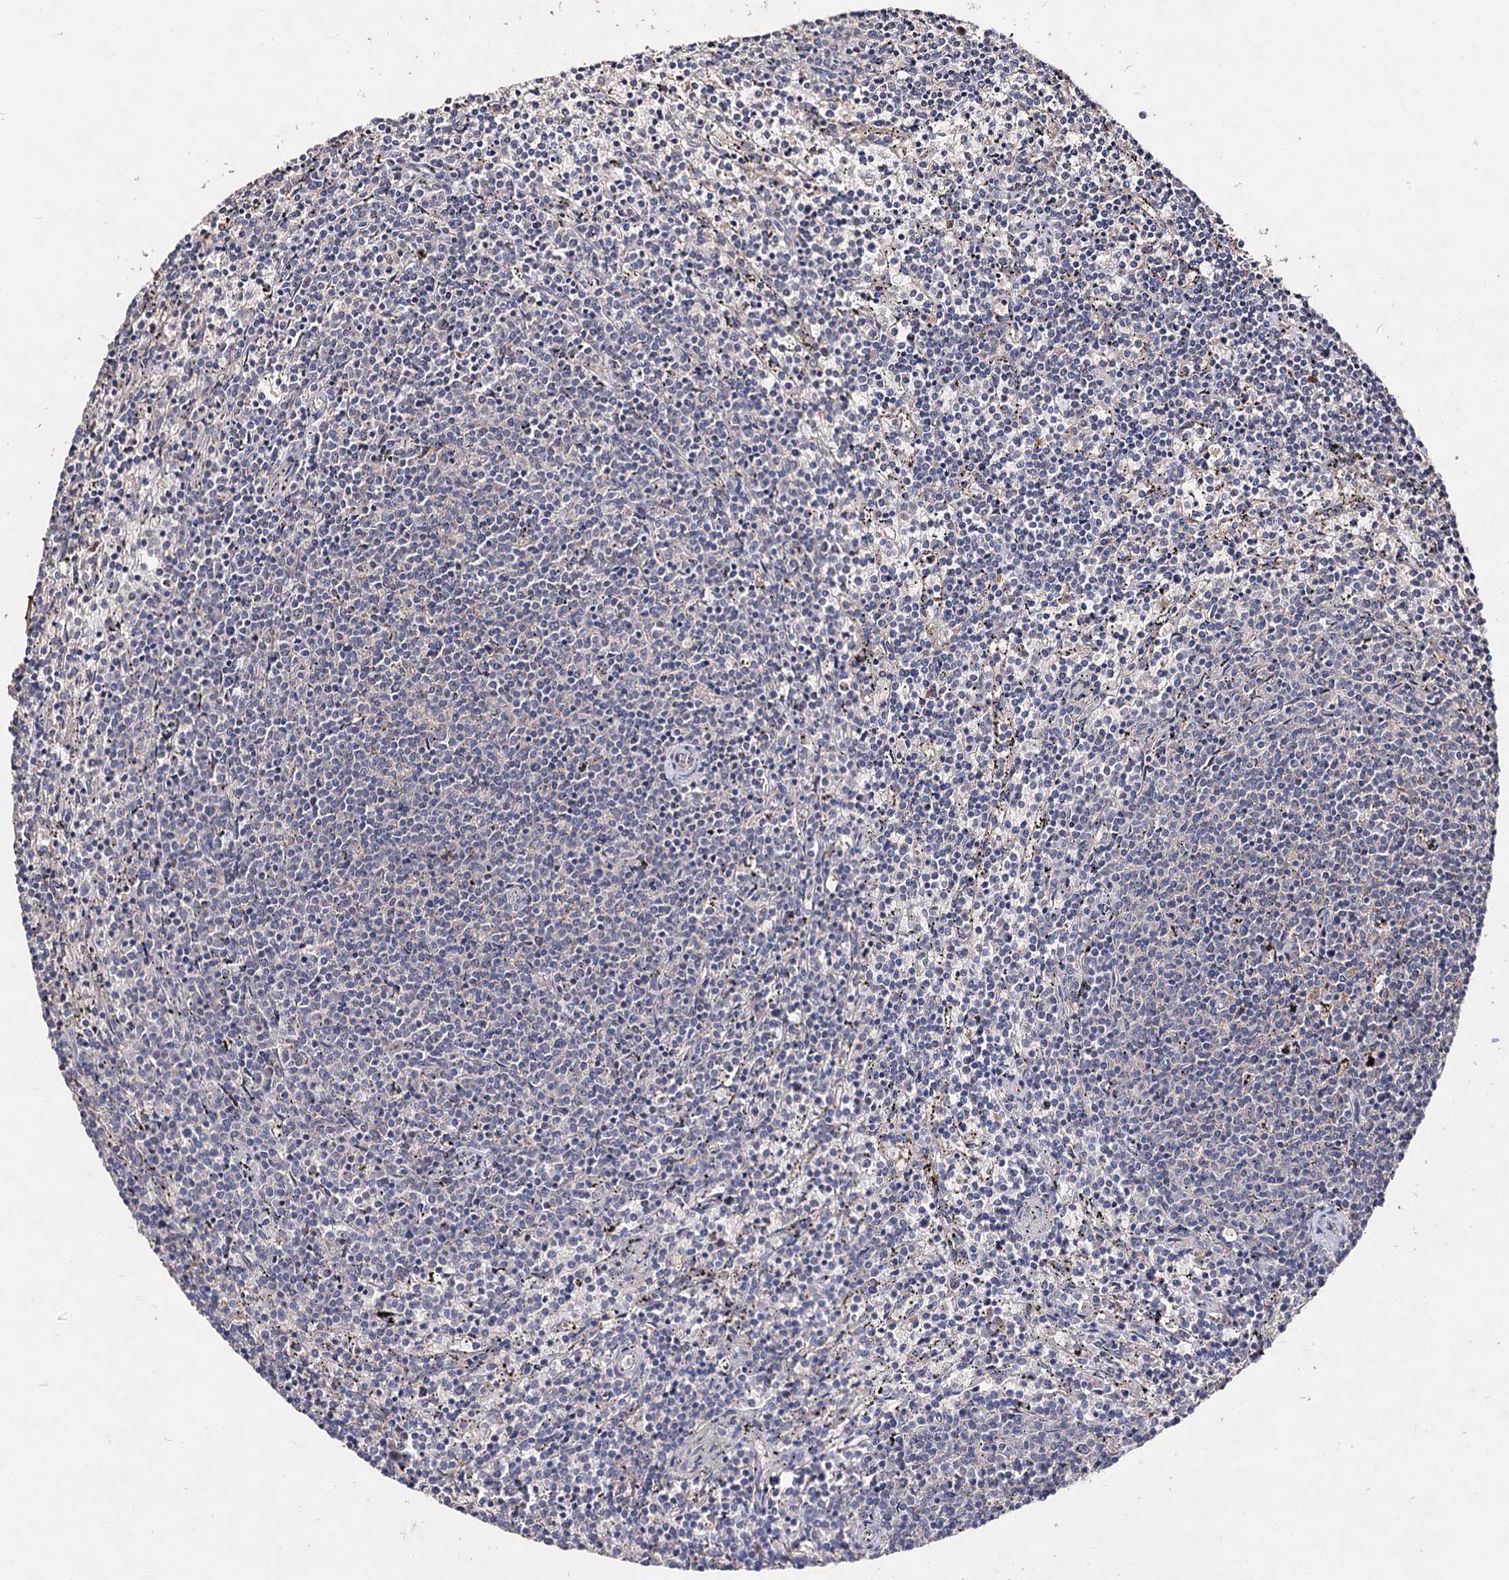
{"staining": {"intensity": "negative", "quantity": "none", "location": "none"}, "tissue": "lymphoma", "cell_type": "Tumor cells", "image_type": "cancer", "snomed": [{"axis": "morphology", "description": "Malignant lymphoma, non-Hodgkin's type, Low grade"}, {"axis": "topography", "description": "Spleen"}], "caption": "Immunohistochemistry photomicrograph of neoplastic tissue: human lymphoma stained with DAB exhibits no significant protein positivity in tumor cells.", "gene": "ARFIP2", "patient": {"sex": "female", "age": 50}}